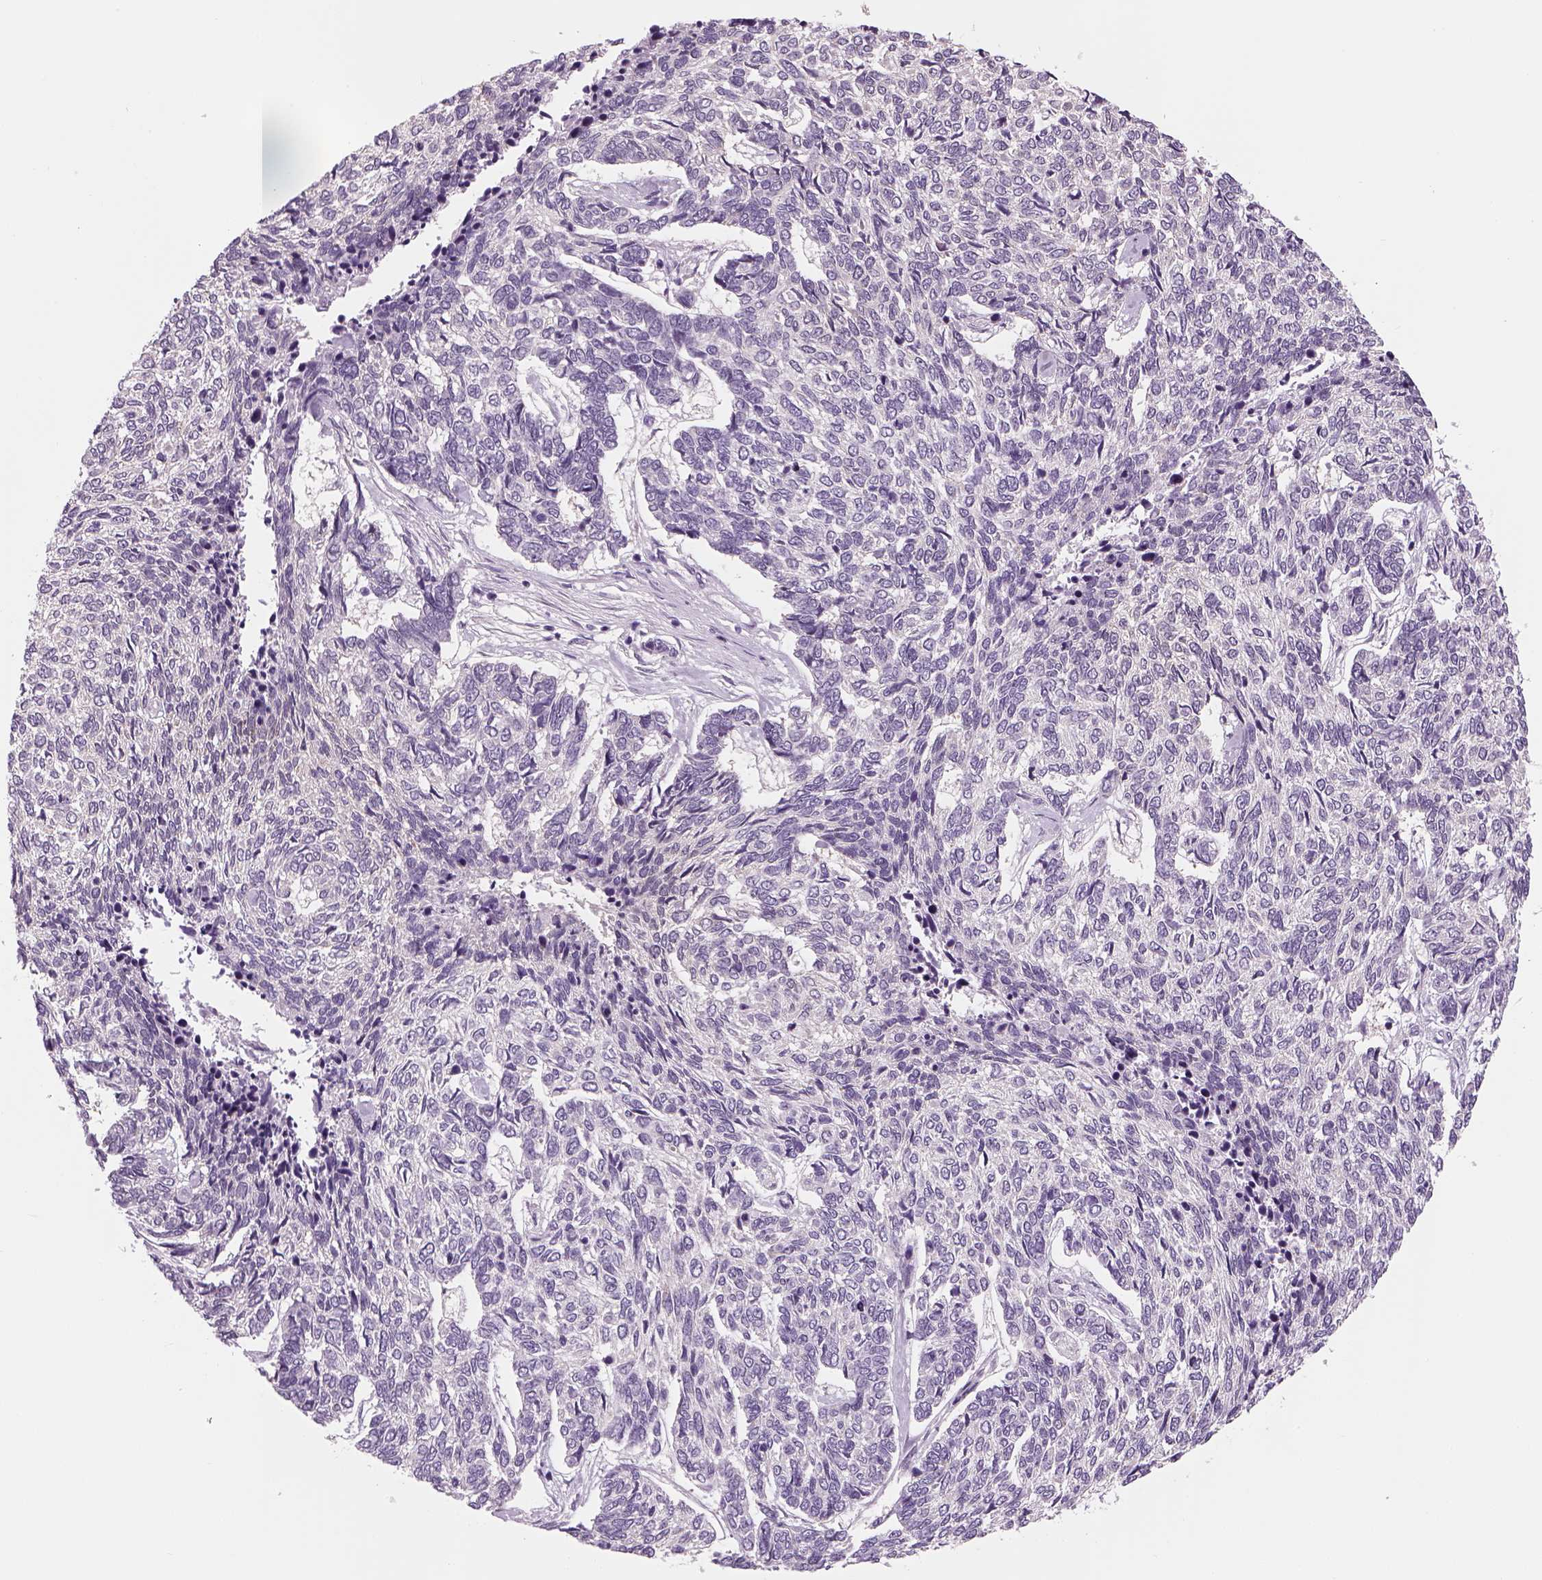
{"staining": {"intensity": "negative", "quantity": "none", "location": "none"}, "tissue": "skin cancer", "cell_type": "Tumor cells", "image_type": "cancer", "snomed": [{"axis": "morphology", "description": "Basal cell carcinoma"}, {"axis": "topography", "description": "Skin"}], "caption": "The histopathology image displays no significant positivity in tumor cells of skin basal cell carcinoma.", "gene": "KCNMB4", "patient": {"sex": "female", "age": 65}}